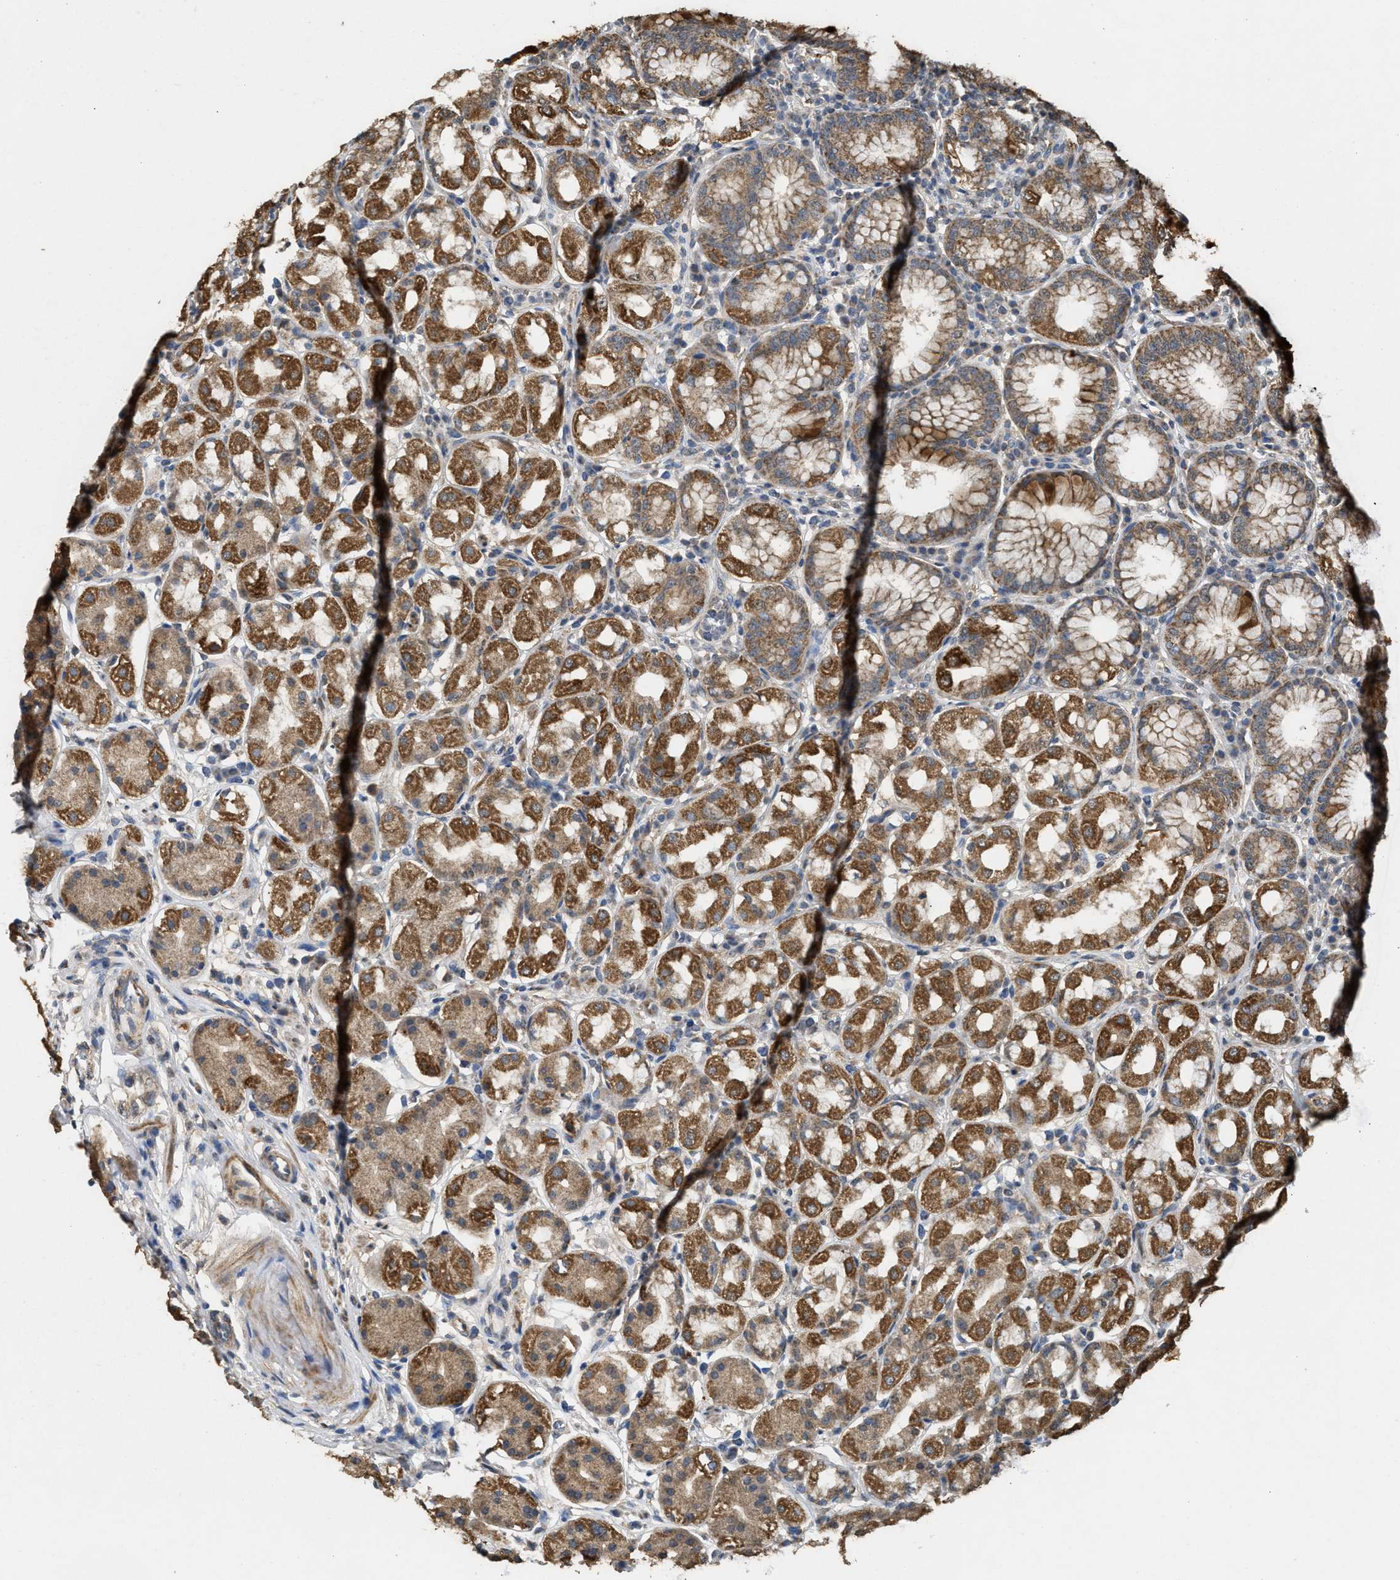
{"staining": {"intensity": "moderate", "quantity": ">75%", "location": "cytoplasmic/membranous"}, "tissue": "stomach", "cell_type": "Glandular cells", "image_type": "normal", "snomed": [{"axis": "morphology", "description": "Normal tissue, NOS"}, {"axis": "topography", "description": "Stomach"}, {"axis": "topography", "description": "Stomach, lower"}], "caption": "About >75% of glandular cells in unremarkable human stomach show moderate cytoplasmic/membranous protein expression as visualized by brown immunohistochemical staining.", "gene": "TACO1", "patient": {"sex": "female", "age": 56}}